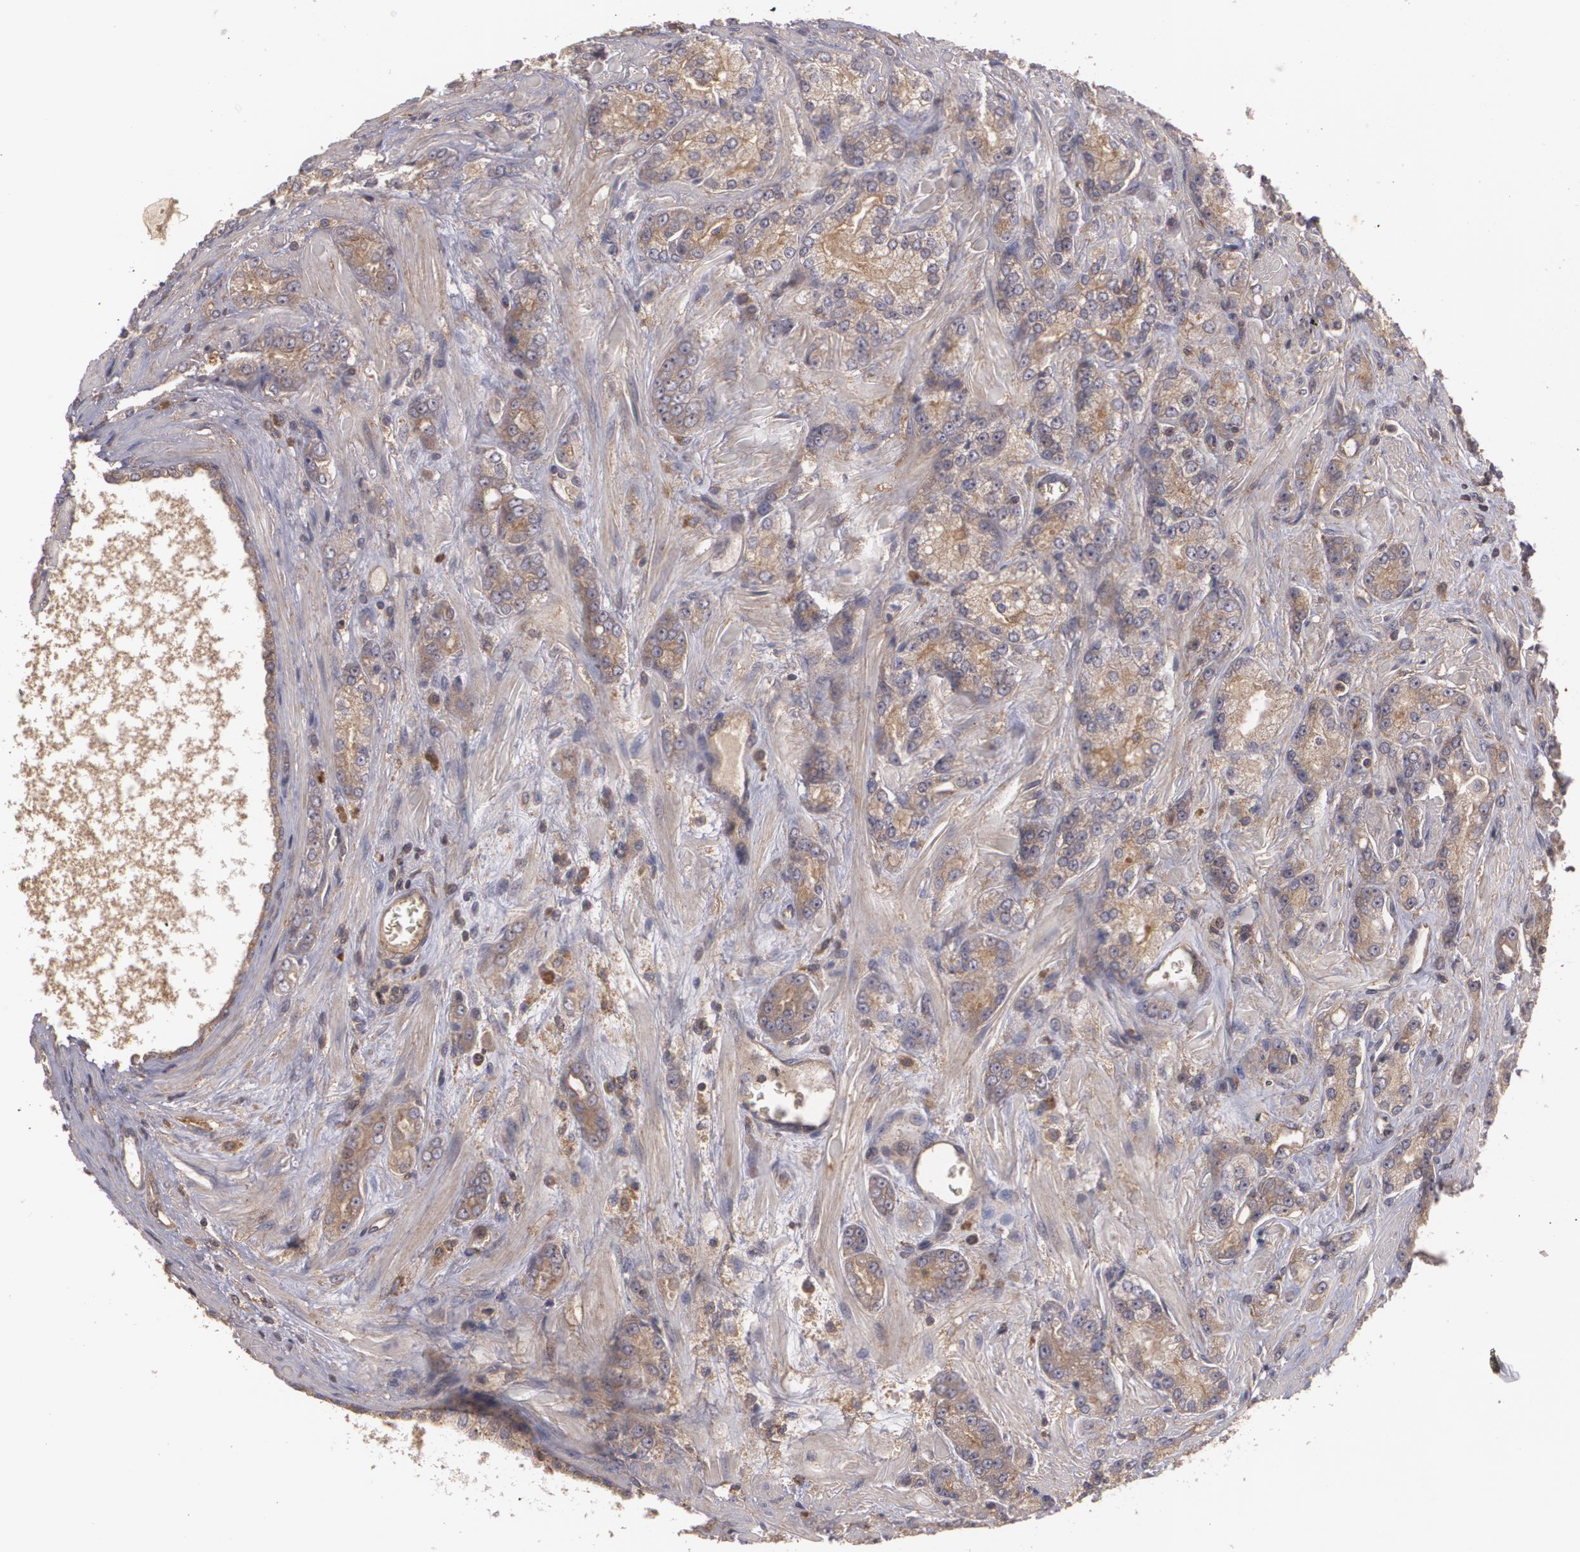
{"staining": {"intensity": "weak", "quantity": ">75%", "location": "cytoplasmic/membranous"}, "tissue": "prostate cancer", "cell_type": "Tumor cells", "image_type": "cancer", "snomed": [{"axis": "morphology", "description": "Adenocarcinoma, High grade"}, {"axis": "topography", "description": "Prostate"}], "caption": "Immunohistochemical staining of prostate cancer demonstrates low levels of weak cytoplasmic/membranous protein positivity in about >75% of tumor cells.", "gene": "HRAS", "patient": {"sex": "male", "age": 71}}